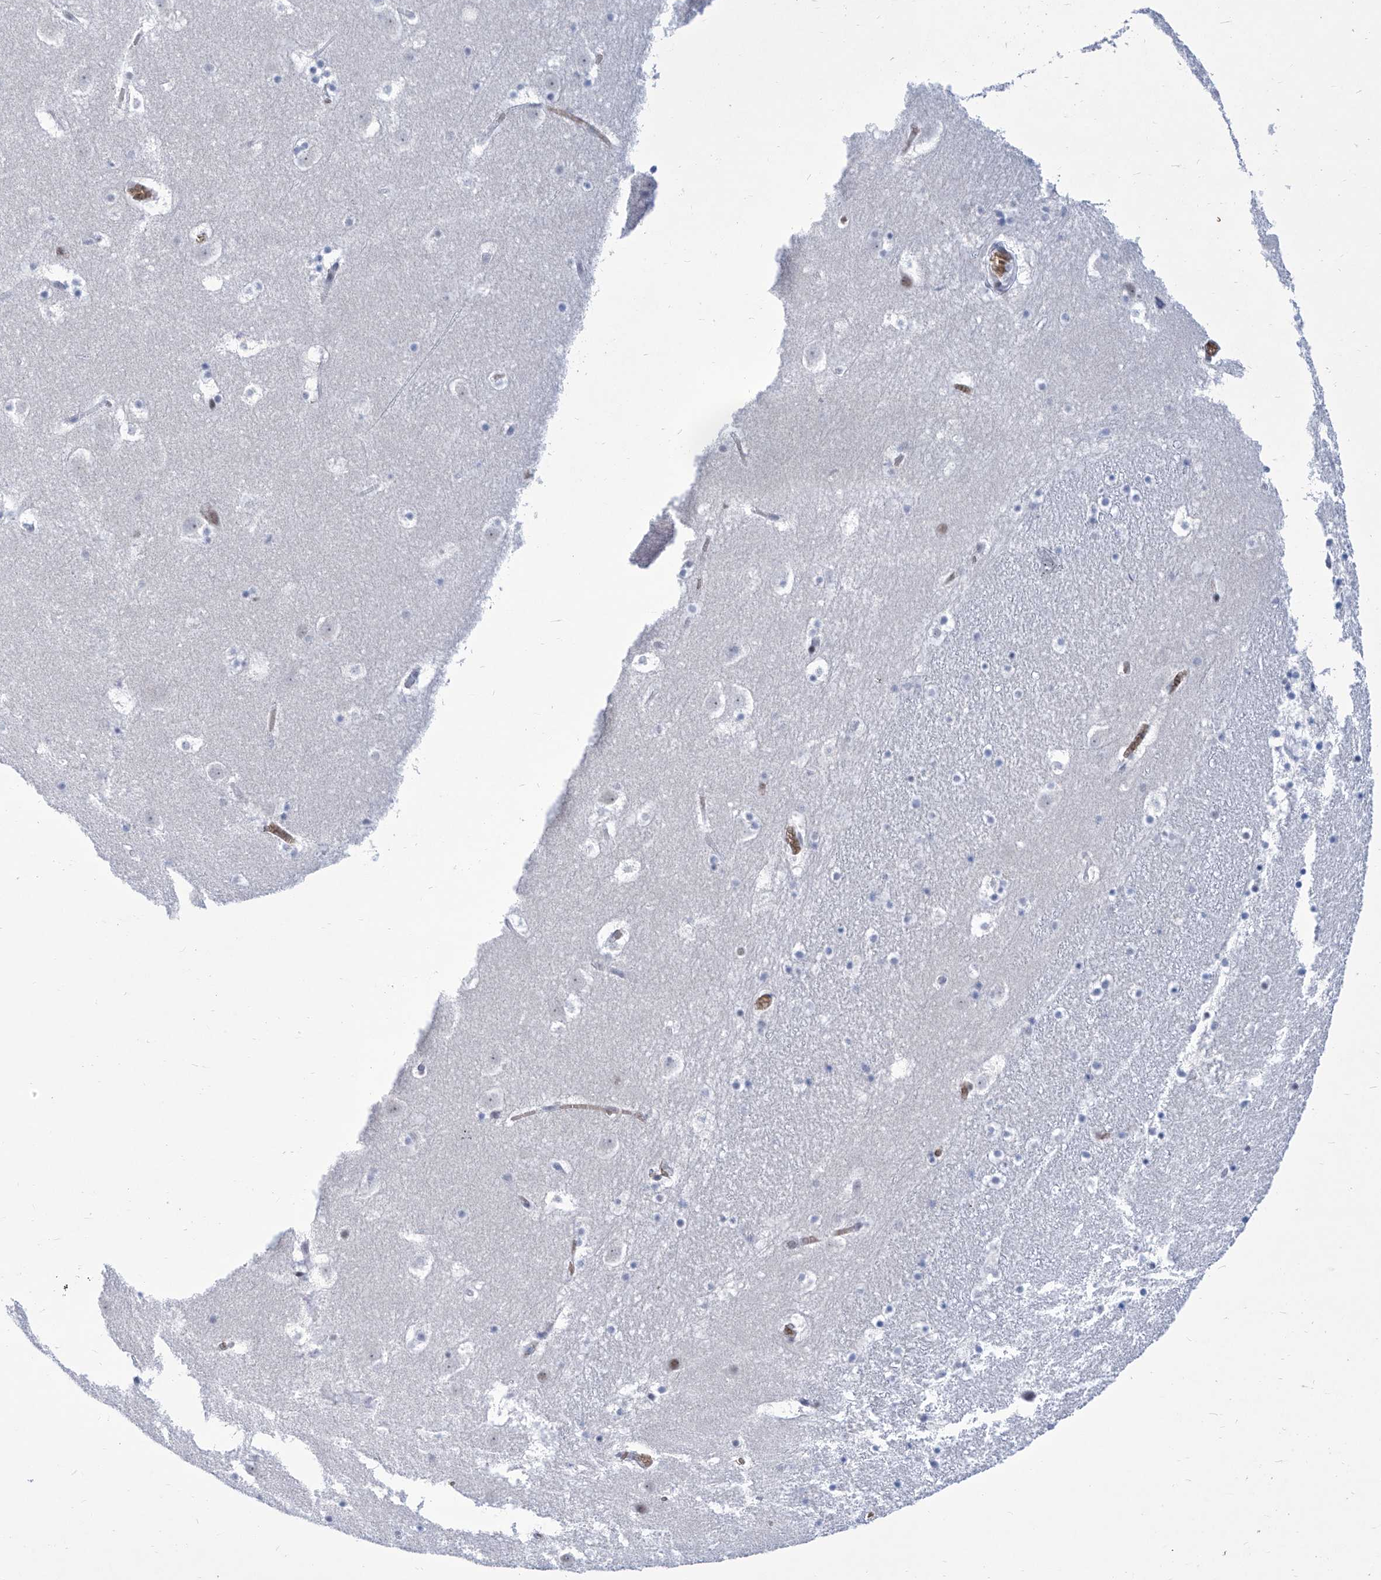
{"staining": {"intensity": "negative", "quantity": "none", "location": "none"}, "tissue": "caudate", "cell_type": "Glial cells", "image_type": "normal", "snomed": [{"axis": "morphology", "description": "Normal tissue, NOS"}, {"axis": "topography", "description": "Lateral ventricle wall"}], "caption": "Immunohistochemical staining of unremarkable caudate displays no significant positivity in glial cells.", "gene": "SART1", "patient": {"sex": "male", "age": 45}}